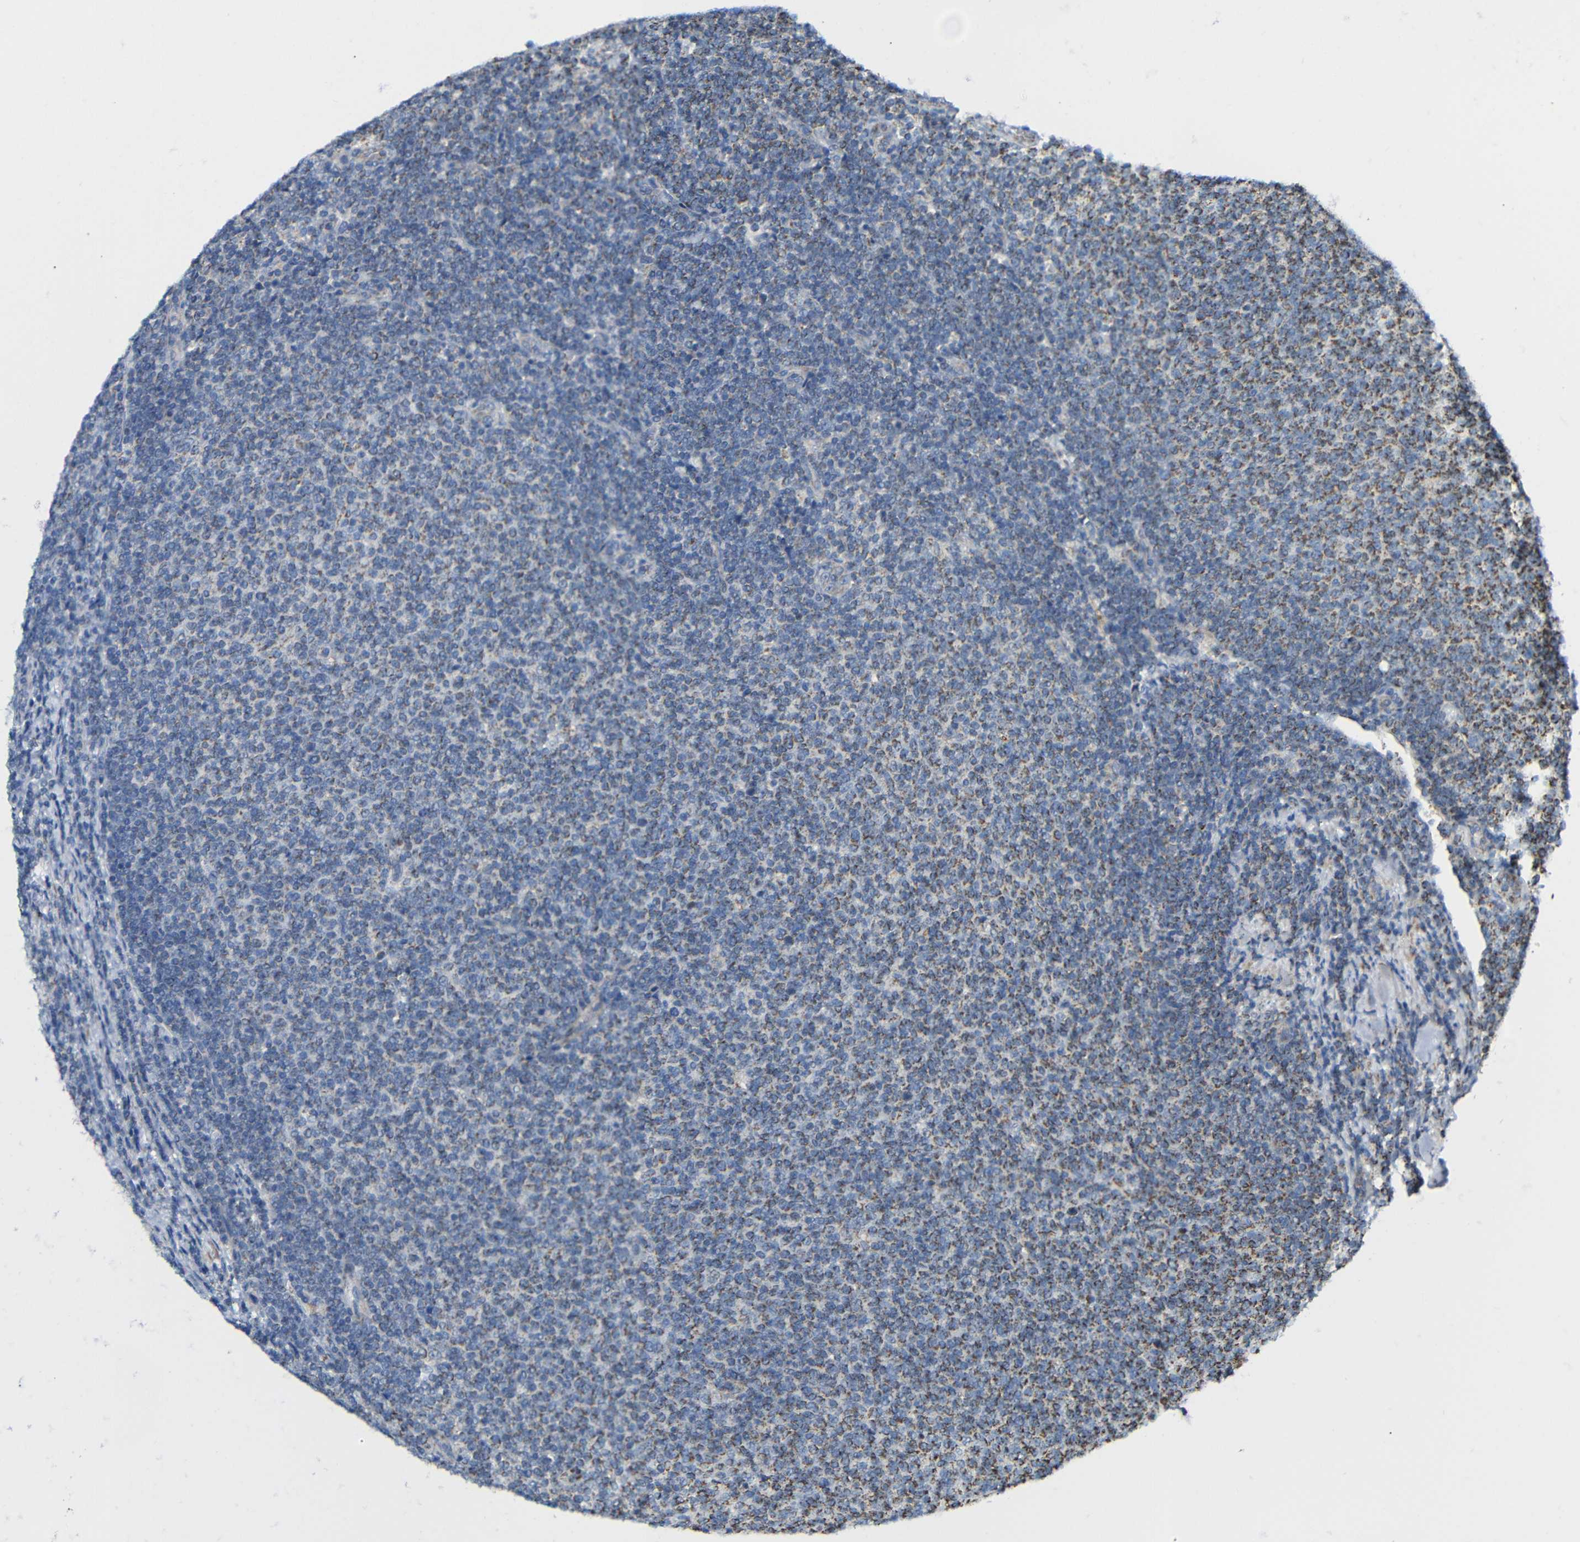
{"staining": {"intensity": "moderate", "quantity": "25%-75%", "location": "cytoplasmic/membranous"}, "tissue": "lymphoma", "cell_type": "Tumor cells", "image_type": "cancer", "snomed": [{"axis": "morphology", "description": "Malignant lymphoma, non-Hodgkin's type, Low grade"}, {"axis": "topography", "description": "Lymph node"}], "caption": "Immunohistochemical staining of human lymphoma exhibits medium levels of moderate cytoplasmic/membranous positivity in about 25%-75% of tumor cells. The staining is performed using DAB brown chromogen to label protein expression. The nuclei are counter-stained blue using hematoxylin.", "gene": "FAM171B", "patient": {"sex": "male", "age": 66}}